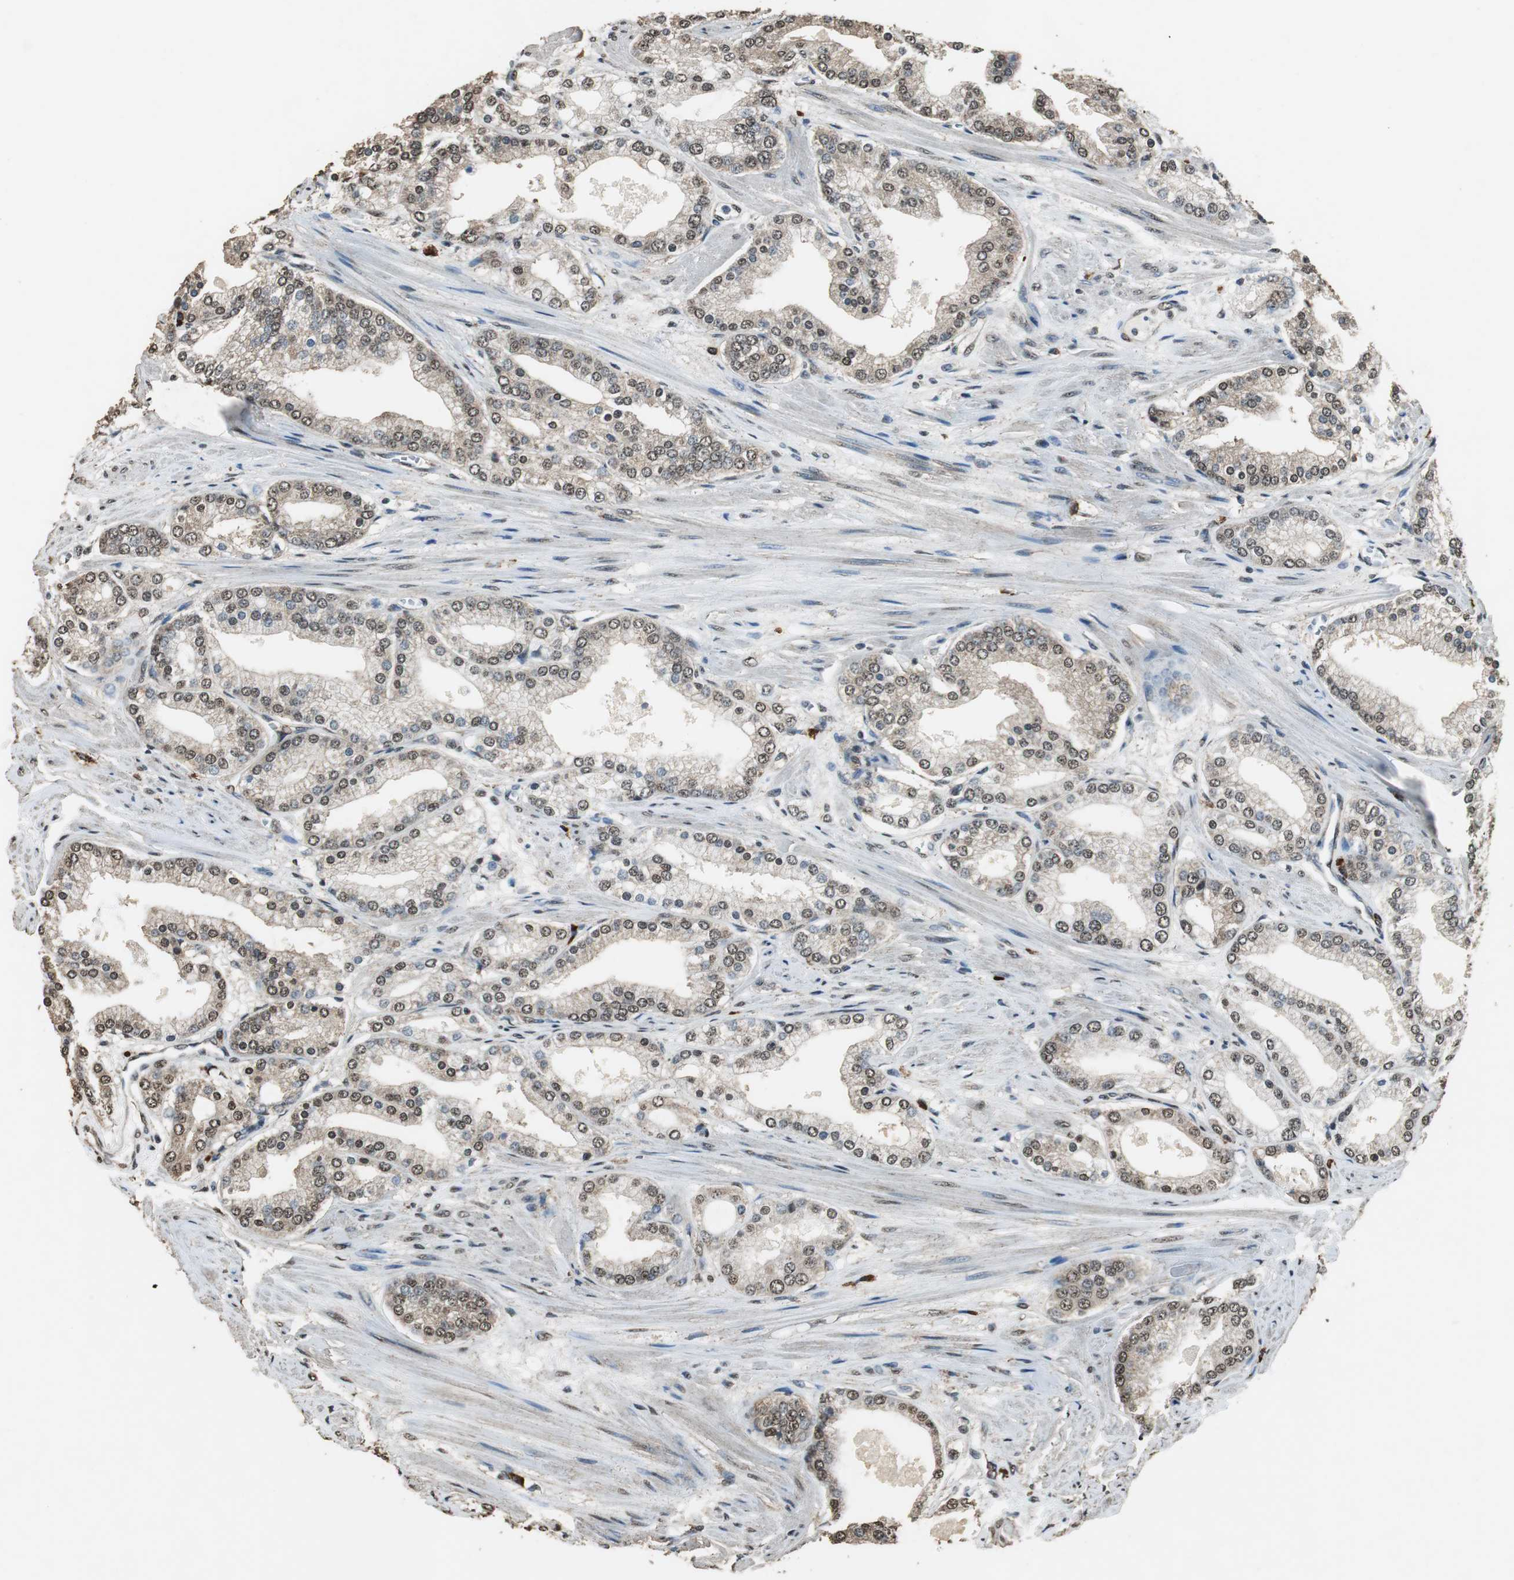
{"staining": {"intensity": "moderate", "quantity": ">75%", "location": "cytoplasmic/membranous,nuclear"}, "tissue": "prostate cancer", "cell_type": "Tumor cells", "image_type": "cancer", "snomed": [{"axis": "morphology", "description": "Adenocarcinoma, High grade"}, {"axis": "topography", "description": "Prostate"}], "caption": "Immunohistochemistry (IHC) image of prostate cancer stained for a protein (brown), which displays medium levels of moderate cytoplasmic/membranous and nuclear expression in approximately >75% of tumor cells.", "gene": "PPP1R13B", "patient": {"sex": "male", "age": 61}}